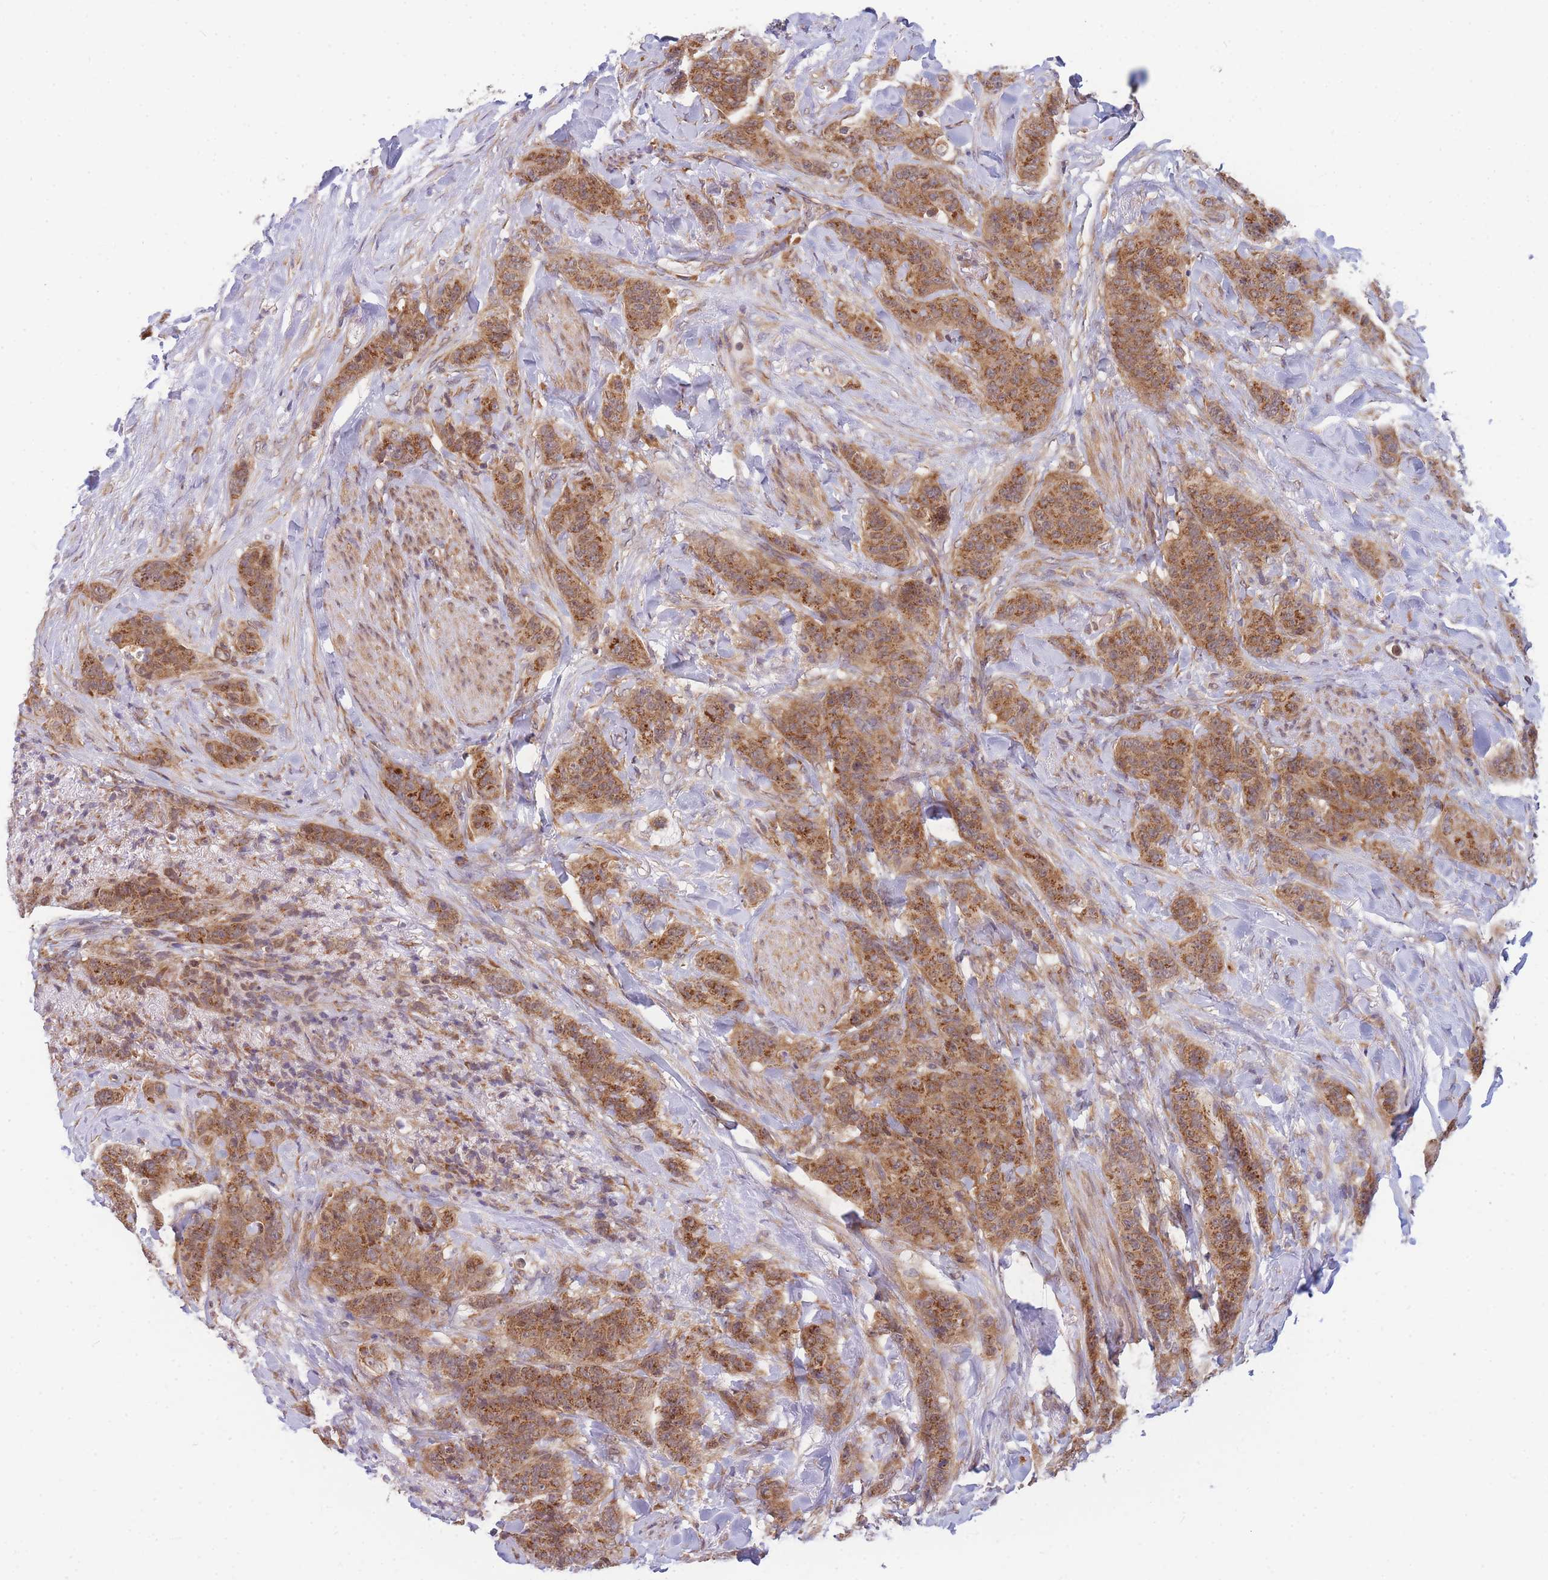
{"staining": {"intensity": "moderate", "quantity": ">75%", "location": "cytoplasmic/membranous"}, "tissue": "breast cancer", "cell_type": "Tumor cells", "image_type": "cancer", "snomed": [{"axis": "morphology", "description": "Duct carcinoma"}, {"axis": "topography", "description": "Breast"}], "caption": "The photomicrograph reveals immunohistochemical staining of breast cancer (intraductal carcinoma). There is moderate cytoplasmic/membranous expression is appreciated in approximately >75% of tumor cells.", "gene": "MRPL23", "patient": {"sex": "female", "age": 40}}